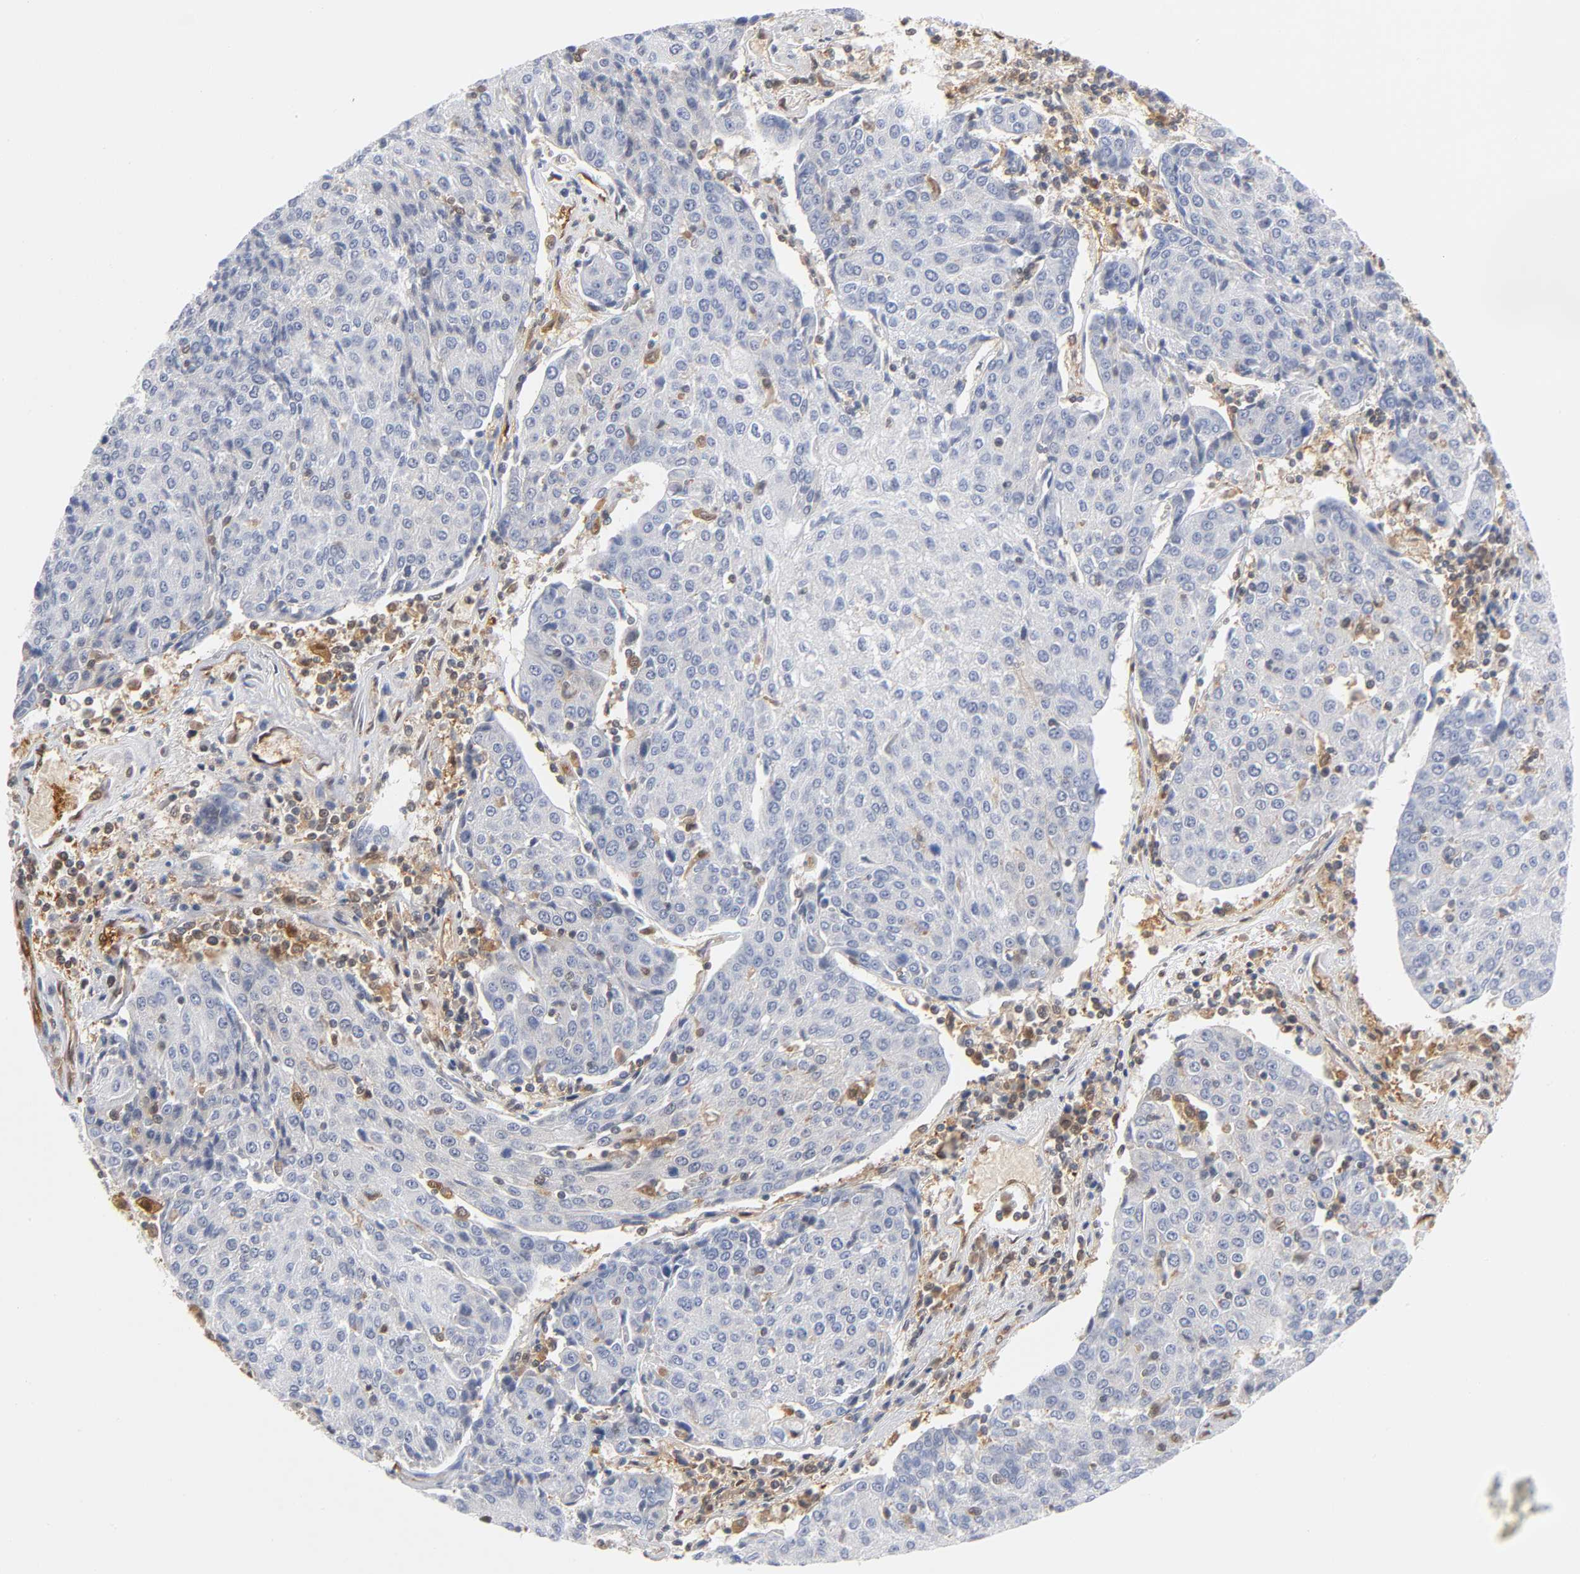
{"staining": {"intensity": "negative", "quantity": "none", "location": "none"}, "tissue": "urothelial cancer", "cell_type": "Tumor cells", "image_type": "cancer", "snomed": [{"axis": "morphology", "description": "Urothelial carcinoma, High grade"}, {"axis": "topography", "description": "Urinary bladder"}], "caption": "Human urothelial cancer stained for a protein using IHC exhibits no positivity in tumor cells.", "gene": "DFFB", "patient": {"sex": "female", "age": 85}}